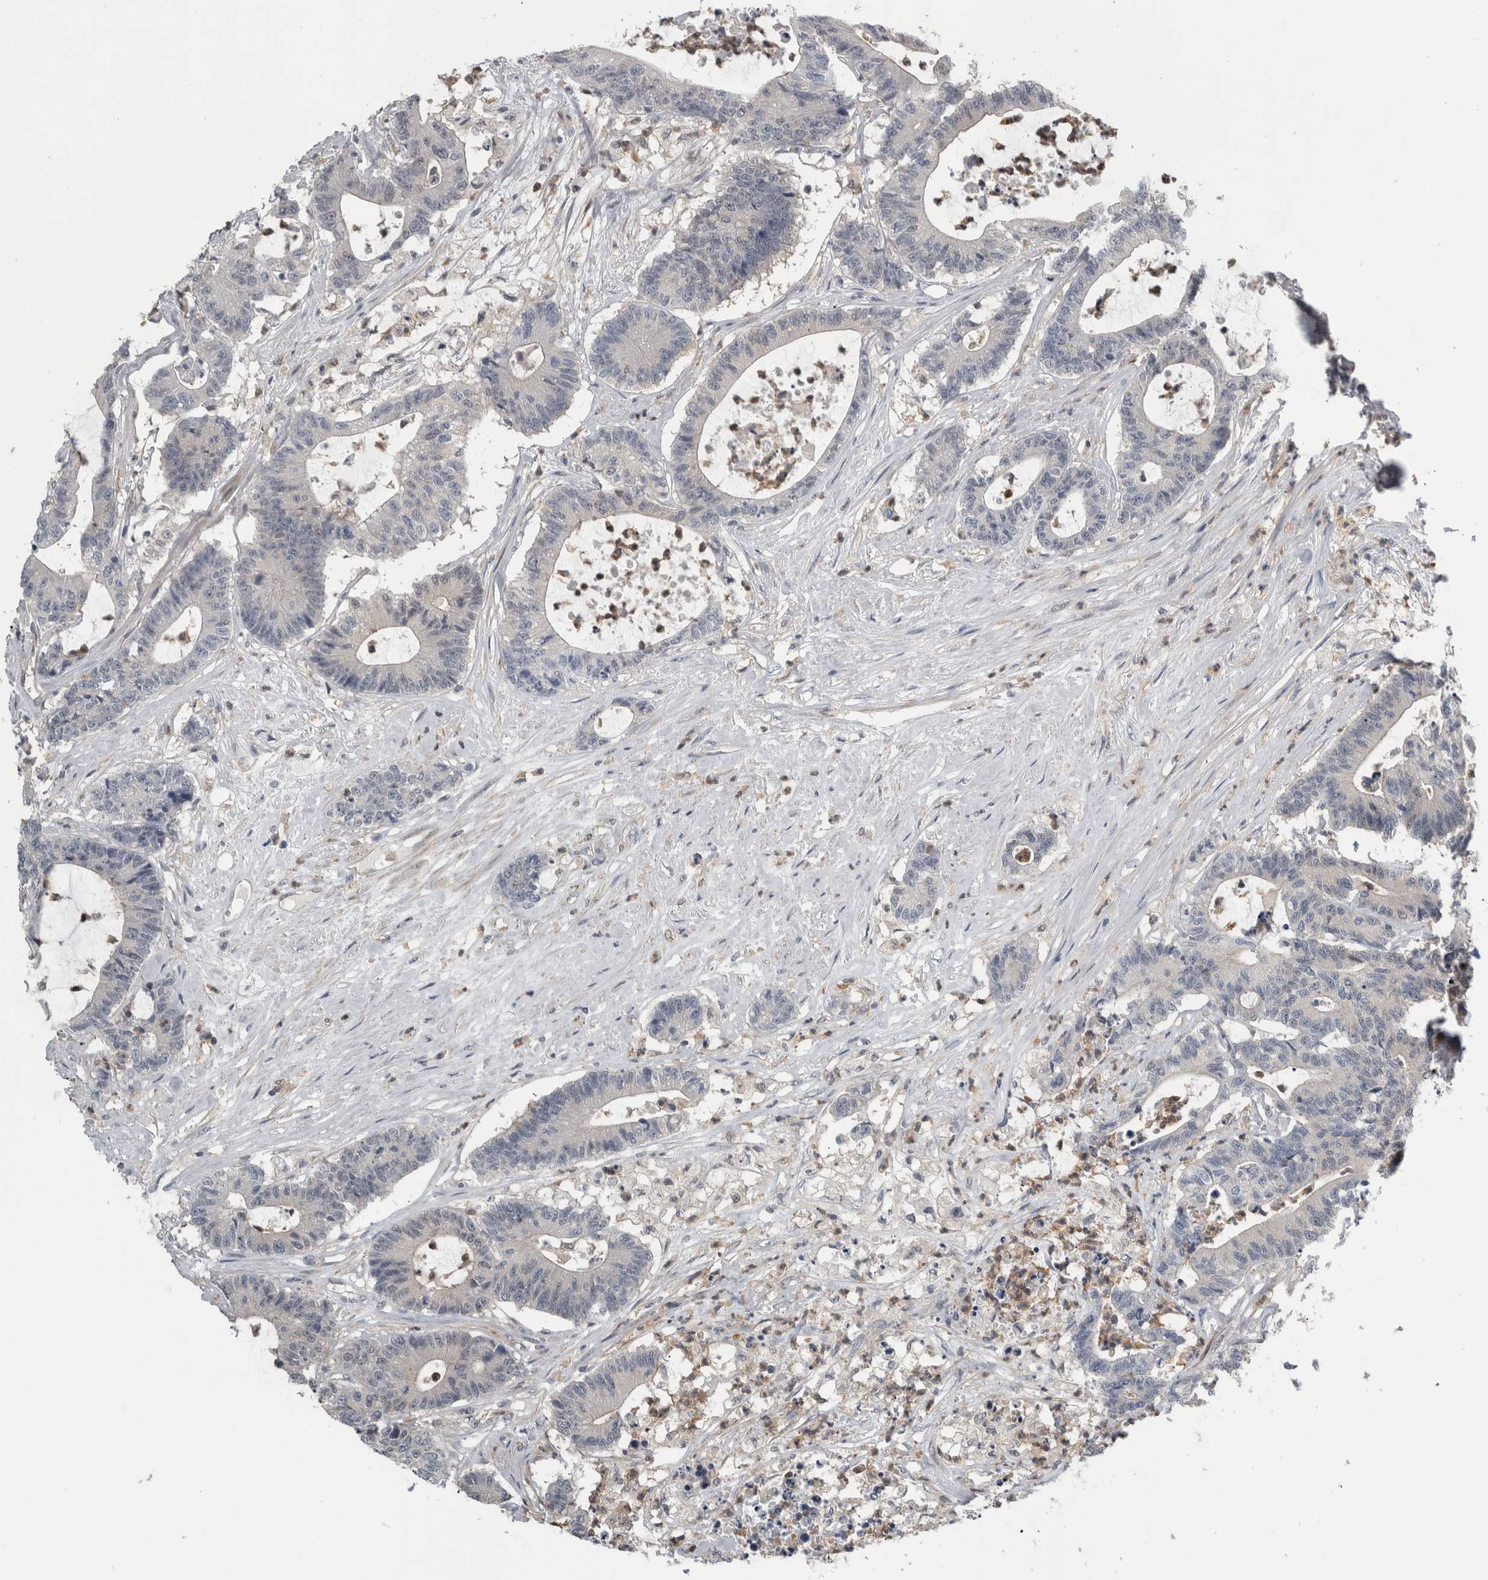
{"staining": {"intensity": "negative", "quantity": "none", "location": "none"}, "tissue": "colorectal cancer", "cell_type": "Tumor cells", "image_type": "cancer", "snomed": [{"axis": "morphology", "description": "Adenocarcinoma, NOS"}, {"axis": "topography", "description": "Colon"}], "caption": "An immunohistochemistry (IHC) micrograph of colorectal cancer is shown. There is no staining in tumor cells of colorectal cancer. (IHC, brightfield microscopy, high magnification).", "gene": "NAPRT", "patient": {"sex": "female", "age": 84}}